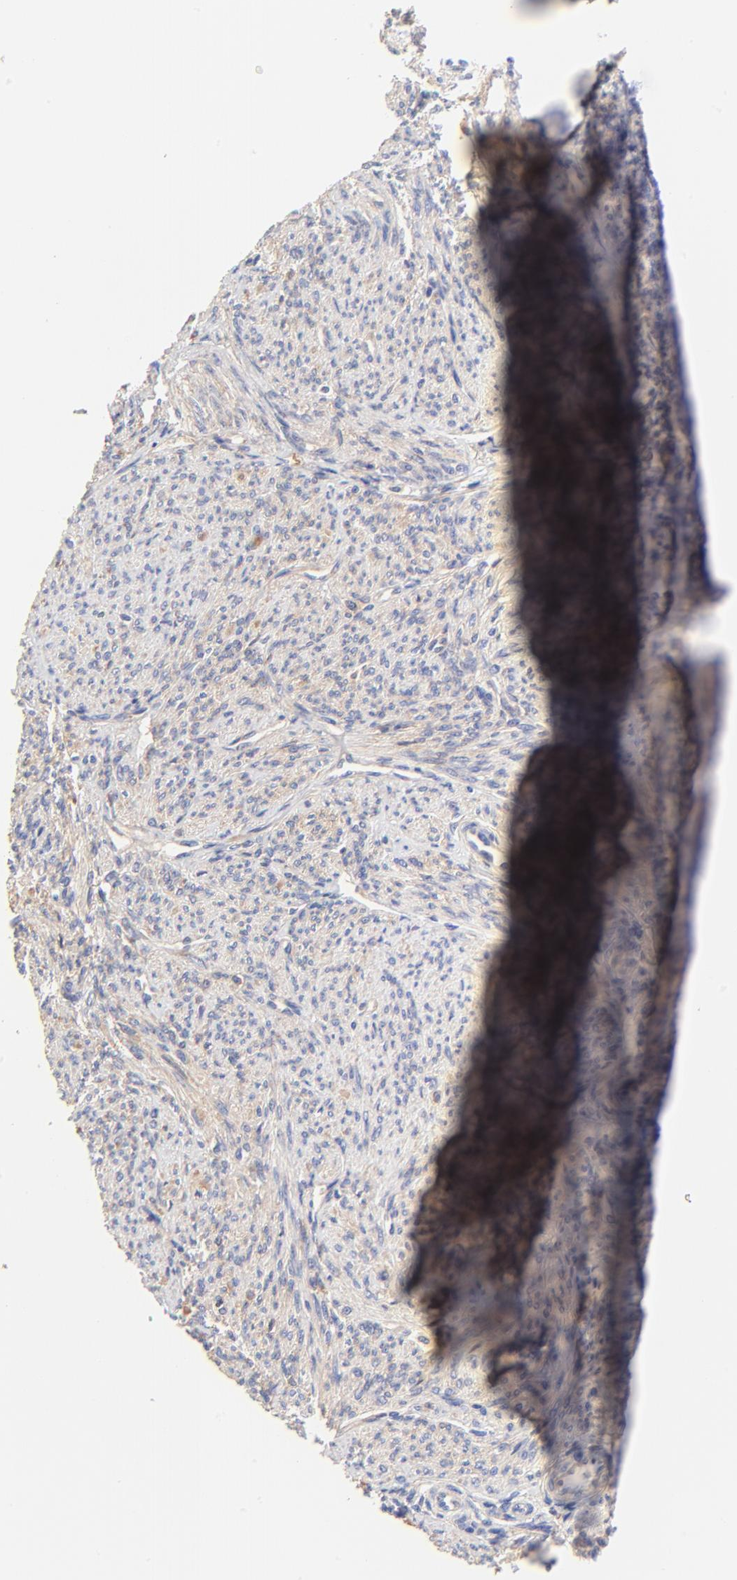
{"staining": {"intensity": "negative", "quantity": "none", "location": "none"}, "tissue": "smooth muscle", "cell_type": "Smooth muscle cells", "image_type": "normal", "snomed": [{"axis": "morphology", "description": "Normal tissue, NOS"}, {"axis": "topography", "description": "Smooth muscle"}], "caption": "An image of human smooth muscle is negative for staining in smooth muscle cells. (DAB (3,3'-diaminobenzidine) immunohistochemistry visualized using brightfield microscopy, high magnification).", "gene": "PTK7", "patient": {"sex": "female", "age": 65}}